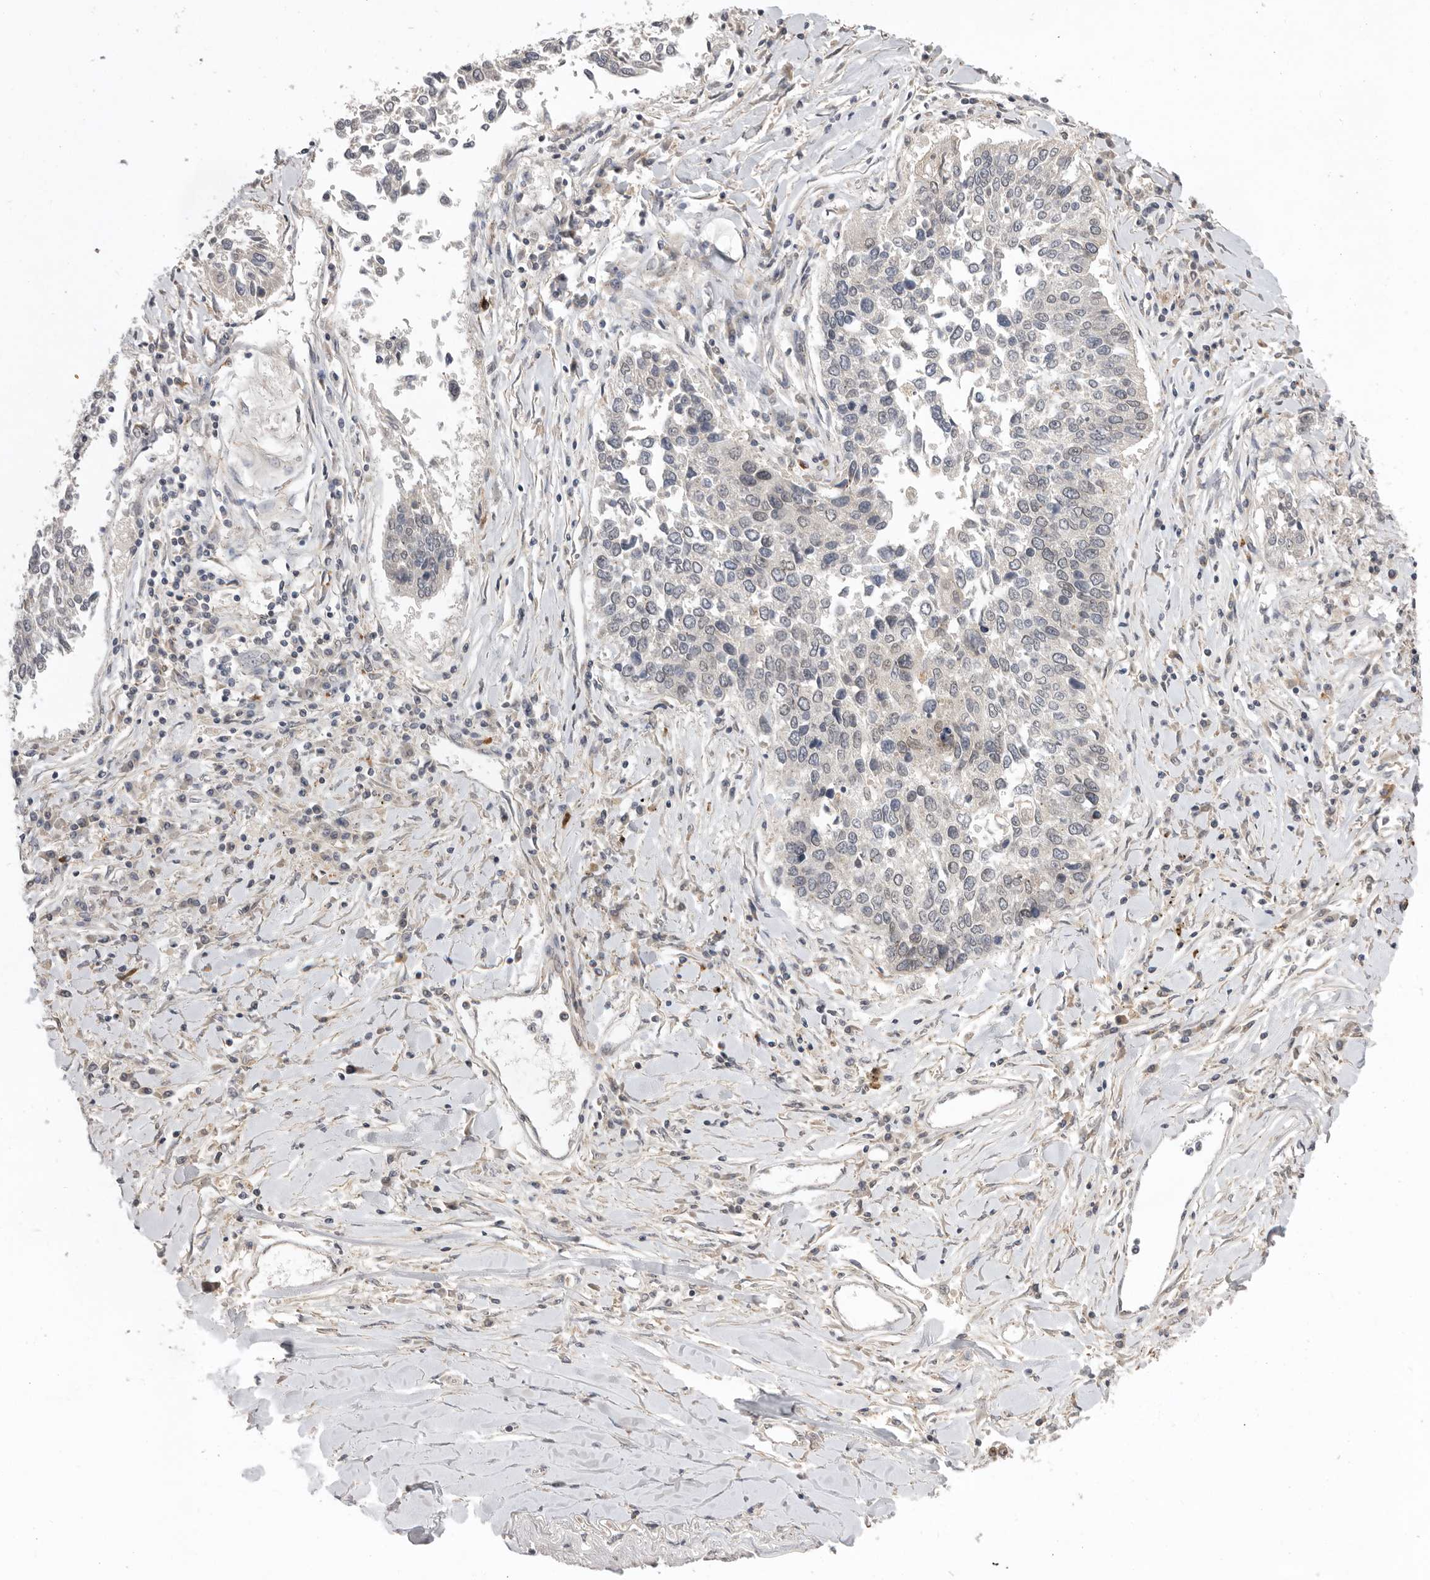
{"staining": {"intensity": "negative", "quantity": "none", "location": "none"}, "tissue": "lung cancer", "cell_type": "Tumor cells", "image_type": "cancer", "snomed": [{"axis": "morphology", "description": "Normal tissue, NOS"}, {"axis": "morphology", "description": "Squamous cell carcinoma, NOS"}, {"axis": "topography", "description": "Cartilage tissue"}, {"axis": "topography", "description": "Bronchus"}, {"axis": "topography", "description": "Lung"}, {"axis": "topography", "description": "Peripheral nerve tissue"}], "caption": "This is an IHC micrograph of human lung cancer (squamous cell carcinoma). There is no positivity in tumor cells.", "gene": "TLR3", "patient": {"sex": "female", "age": 49}}